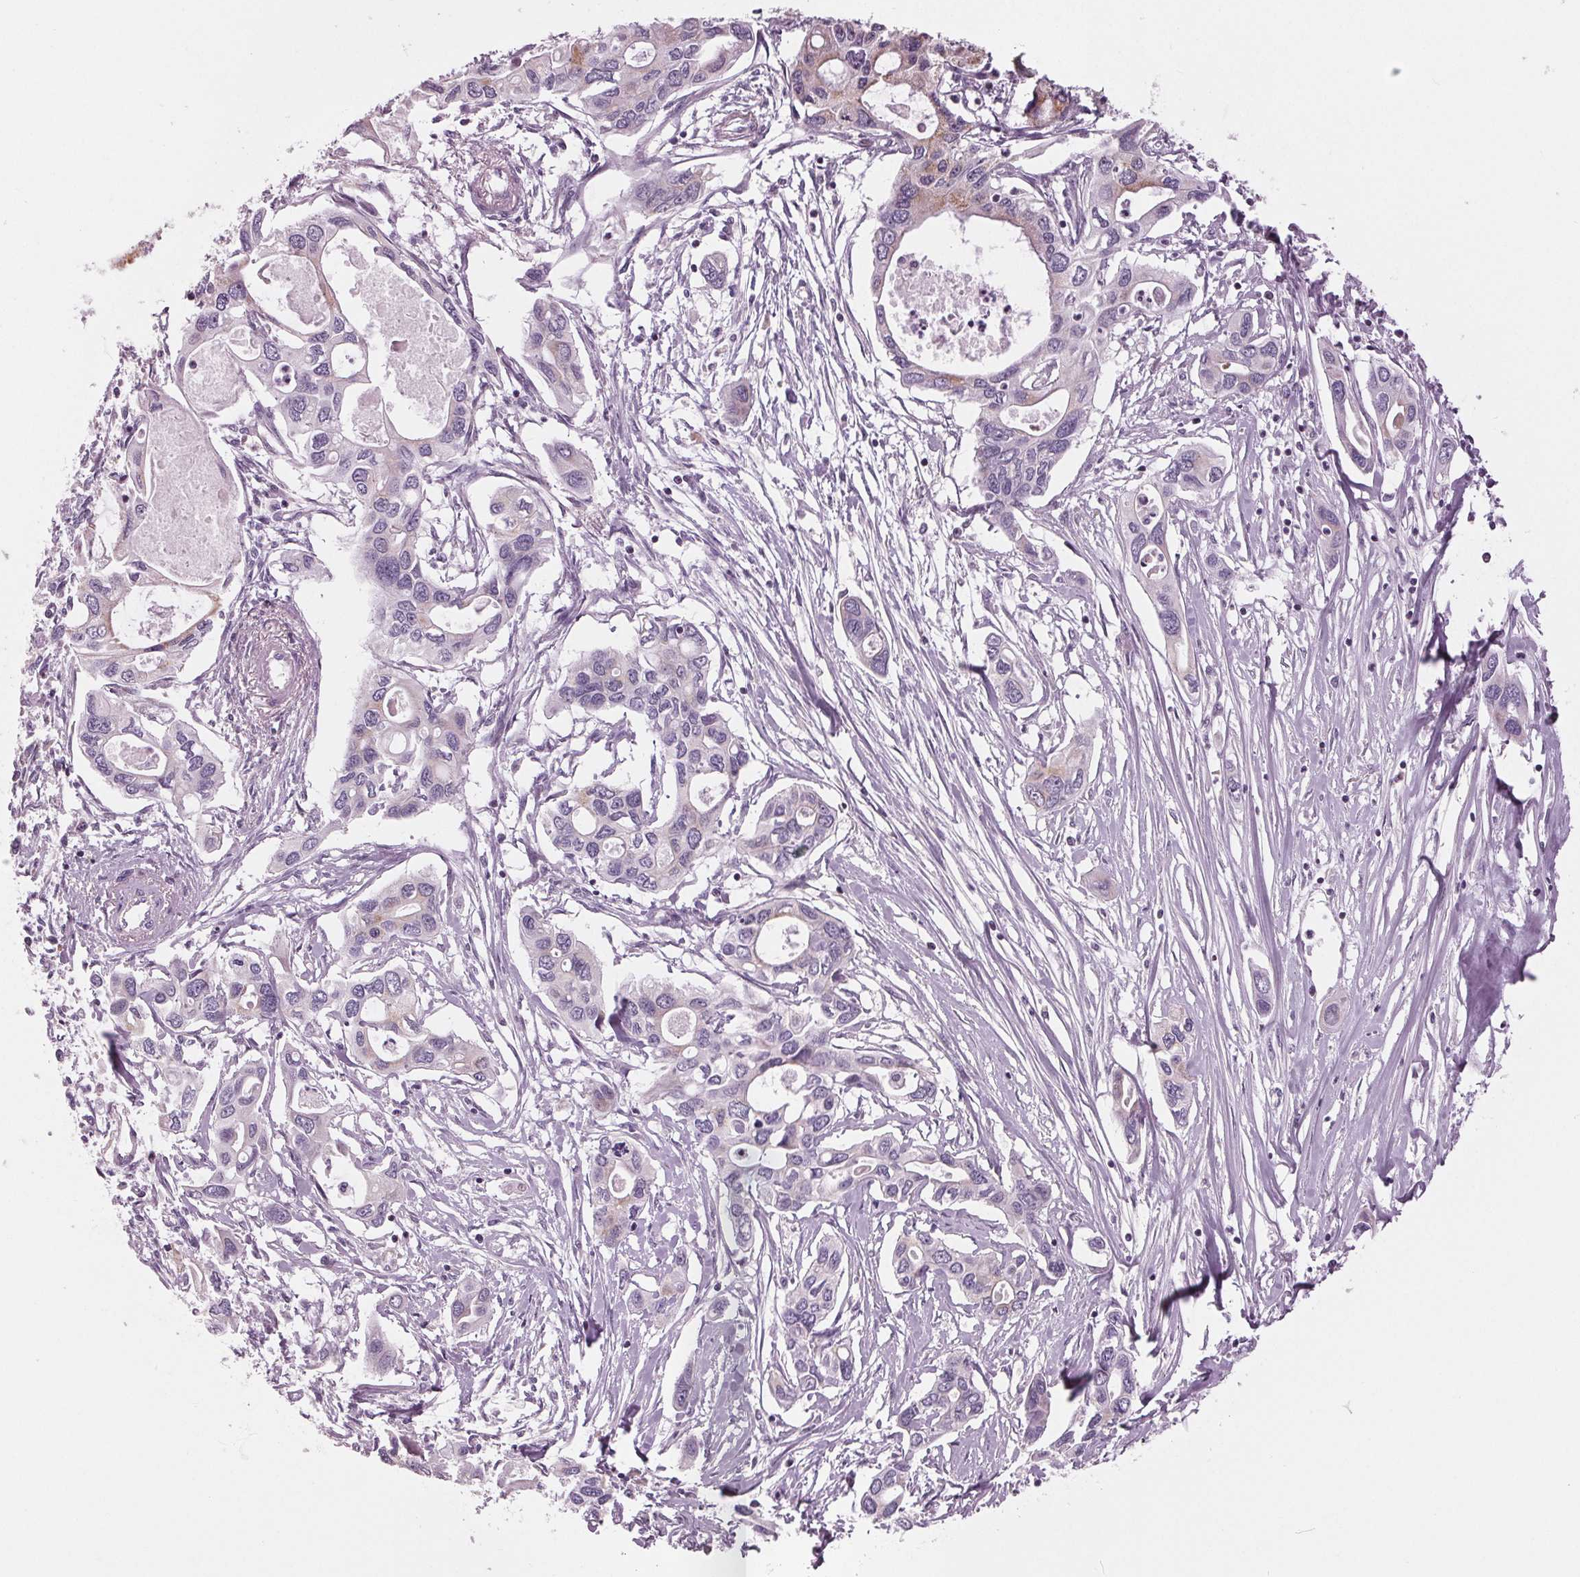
{"staining": {"intensity": "weak", "quantity": "<25%", "location": "cytoplasmic/membranous"}, "tissue": "pancreatic cancer", "cell_type": "Tumor cells", "image_type": "cancer", "snomed": [{"axis": "morphology", "description": "Adenocarcinoma, NOS"}, {"axis": "topography", "description": "Pancreas"}], "caption": "Immunohistochemistry (IHC) of pancreatic adenocarcinoma reveals no expression in tumor cells. The staining is performed using DAB (3,3'-diaminobenzidine) brown chromogen with nuclei counter-stained in using hematoxylin.", "gene": "SAMD4A", "patient": {"sex": "male", "age": 60}}